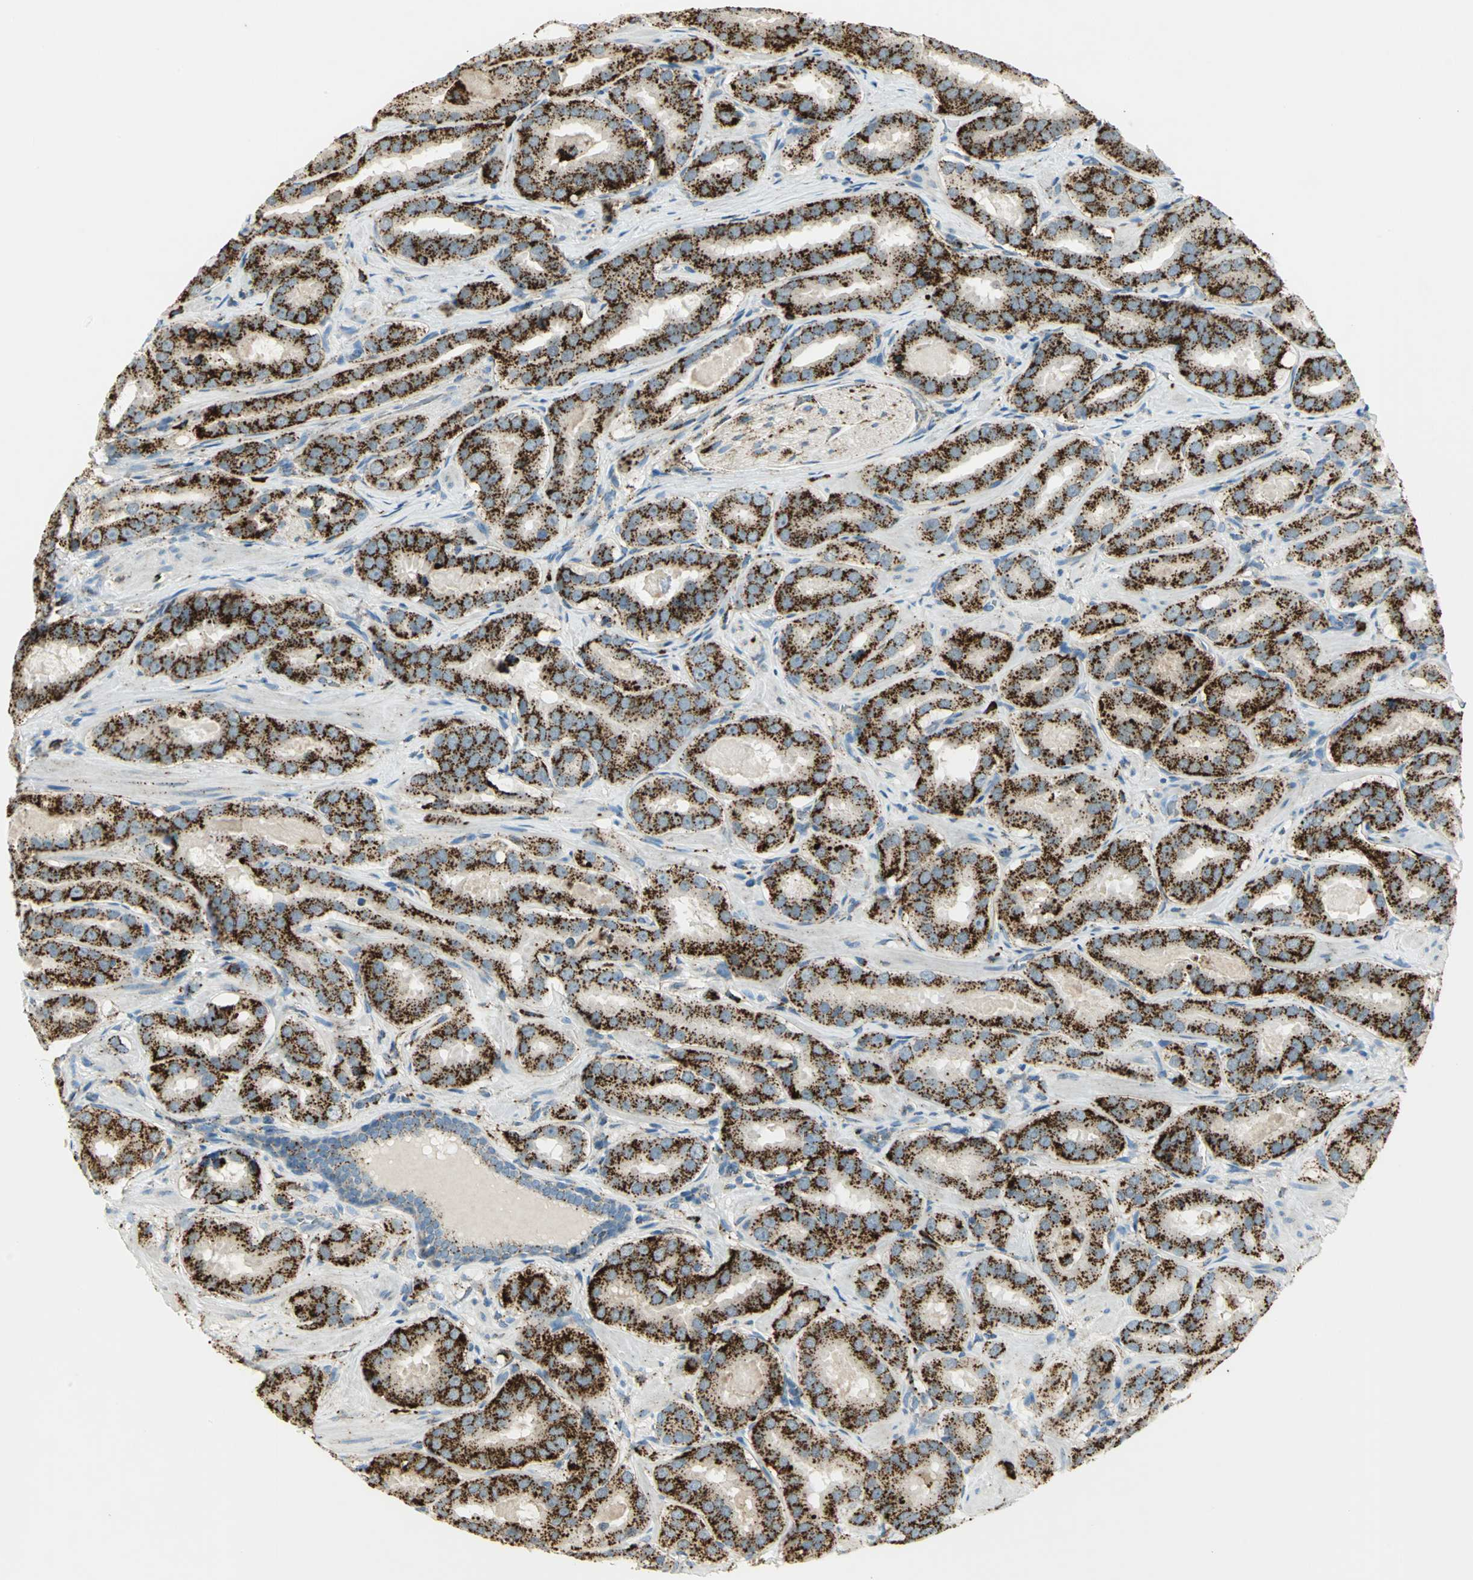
{"staining": {"intensity": "strong", "quantity": ">75%", "location": "cytoplasmic/membranous"}, "tissue": "prostate cancer", "cell_type": "Tumor cells", "image_type": "cancer", "snomed": [{"axis": "morphology", "description": "Adenocarcinoma, Low grade"}, {"axis": "topography", "description": "Prostate"}], "caption": "Human prostate adenocarcinoma (low-grade) stained with a brown dye exhibits strong cytoplasmic/membranous positive positivity in approximately >75% of tumor cells.", "gene": "ARSA", "patient": {"sex": "male", "age": 59}}